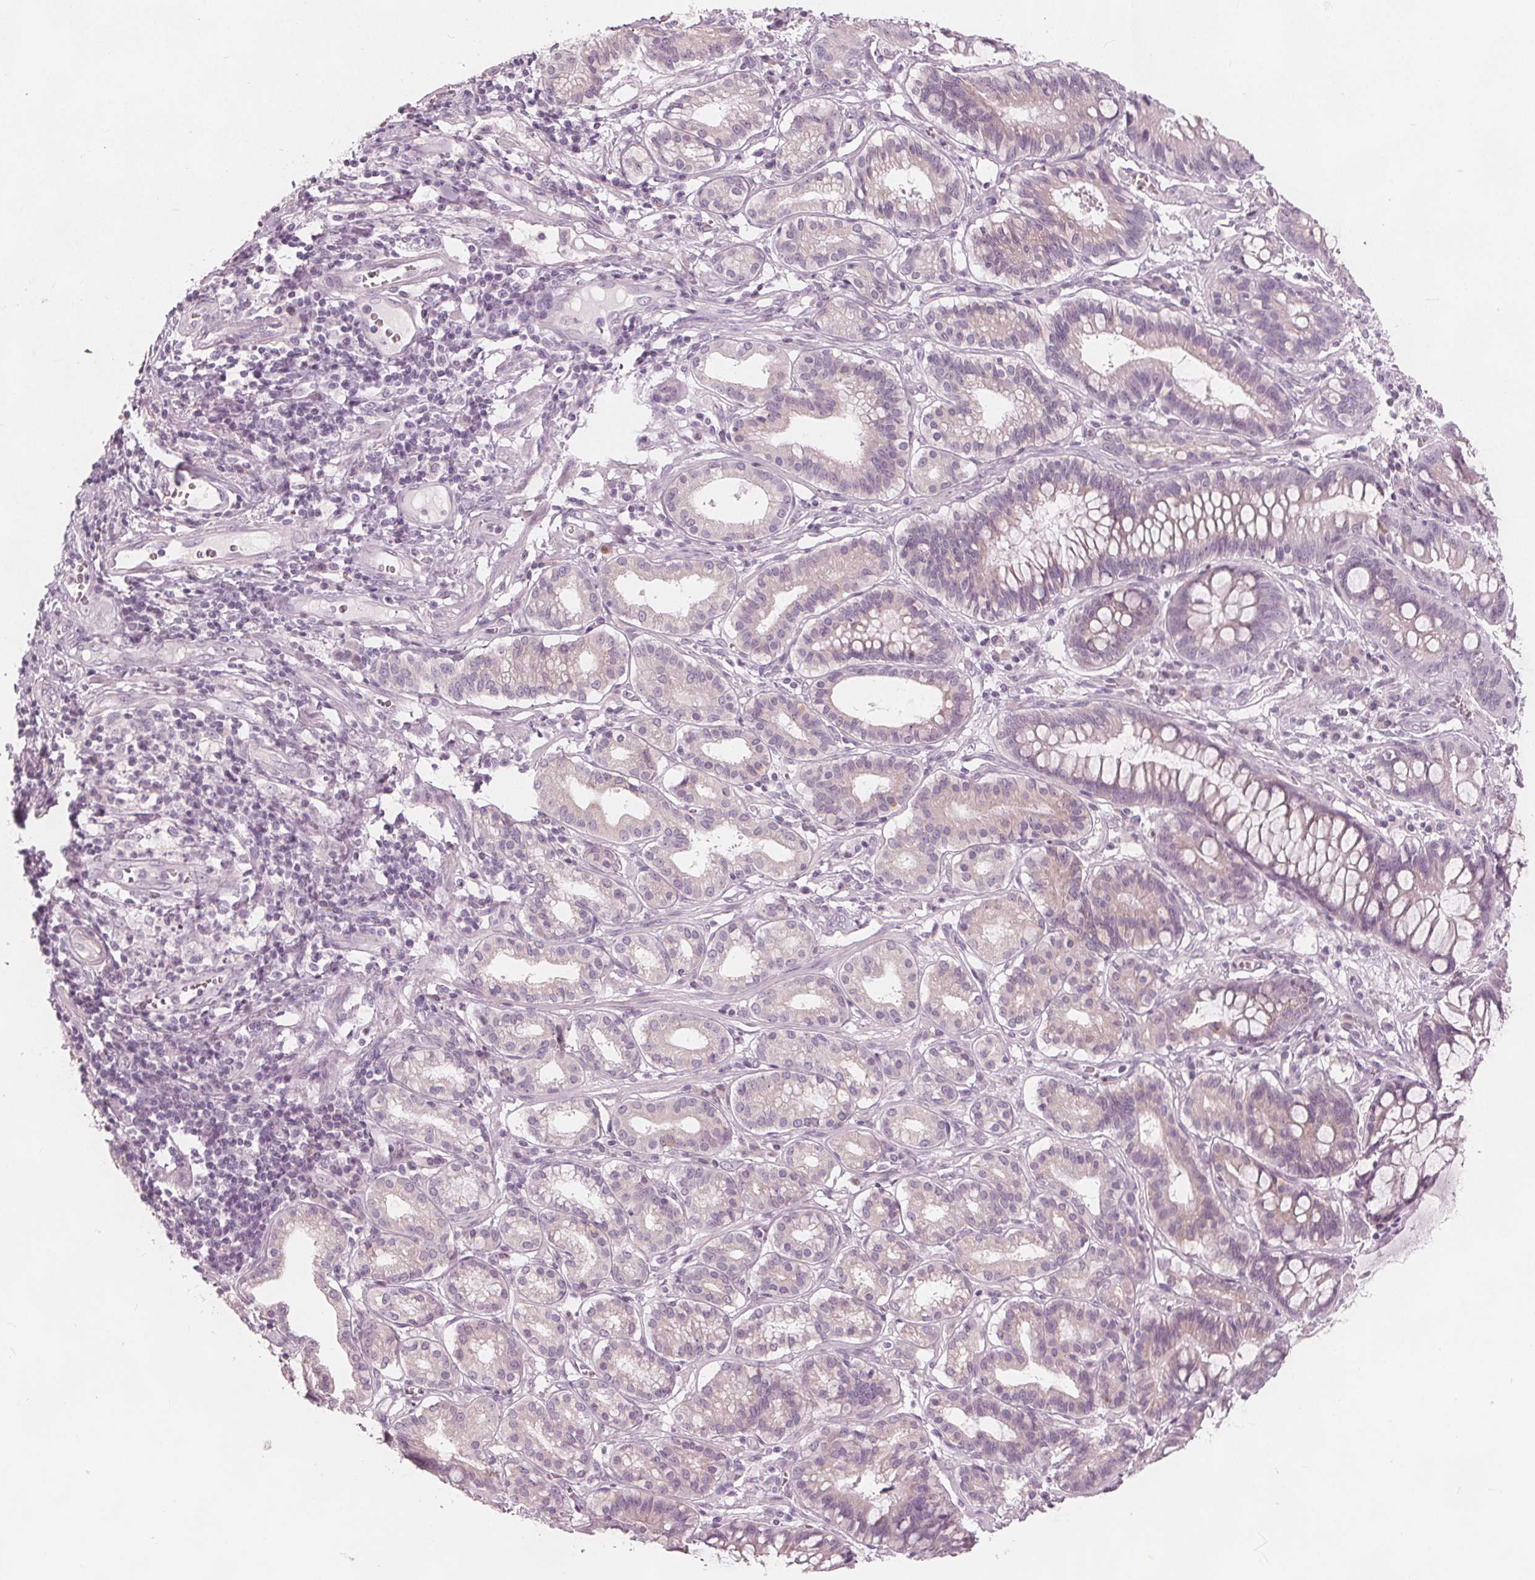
{"staining": {"intensity": "negative", "quantity": "none", "location": "none"}, "tissue": "stomach cancer", "cell_type": "Tumor cells", "image_type": "cancer", "snomed": [{"axis": "morphology", "description": "Normal tissue, NOS"}, {"axis": "morphology", "description": "Adenocarcinoma, NOS"}, {"axis": "topography", "description": "Esophagus"}, {"axis": "topography", "description": "Stomach, upper"}], "caption": "The histopathology image exhibits no significant positivity in tumor cells of stomach cancer.", "gene": "BRSK1", "patient": {"sex": "male", "age": 74}}